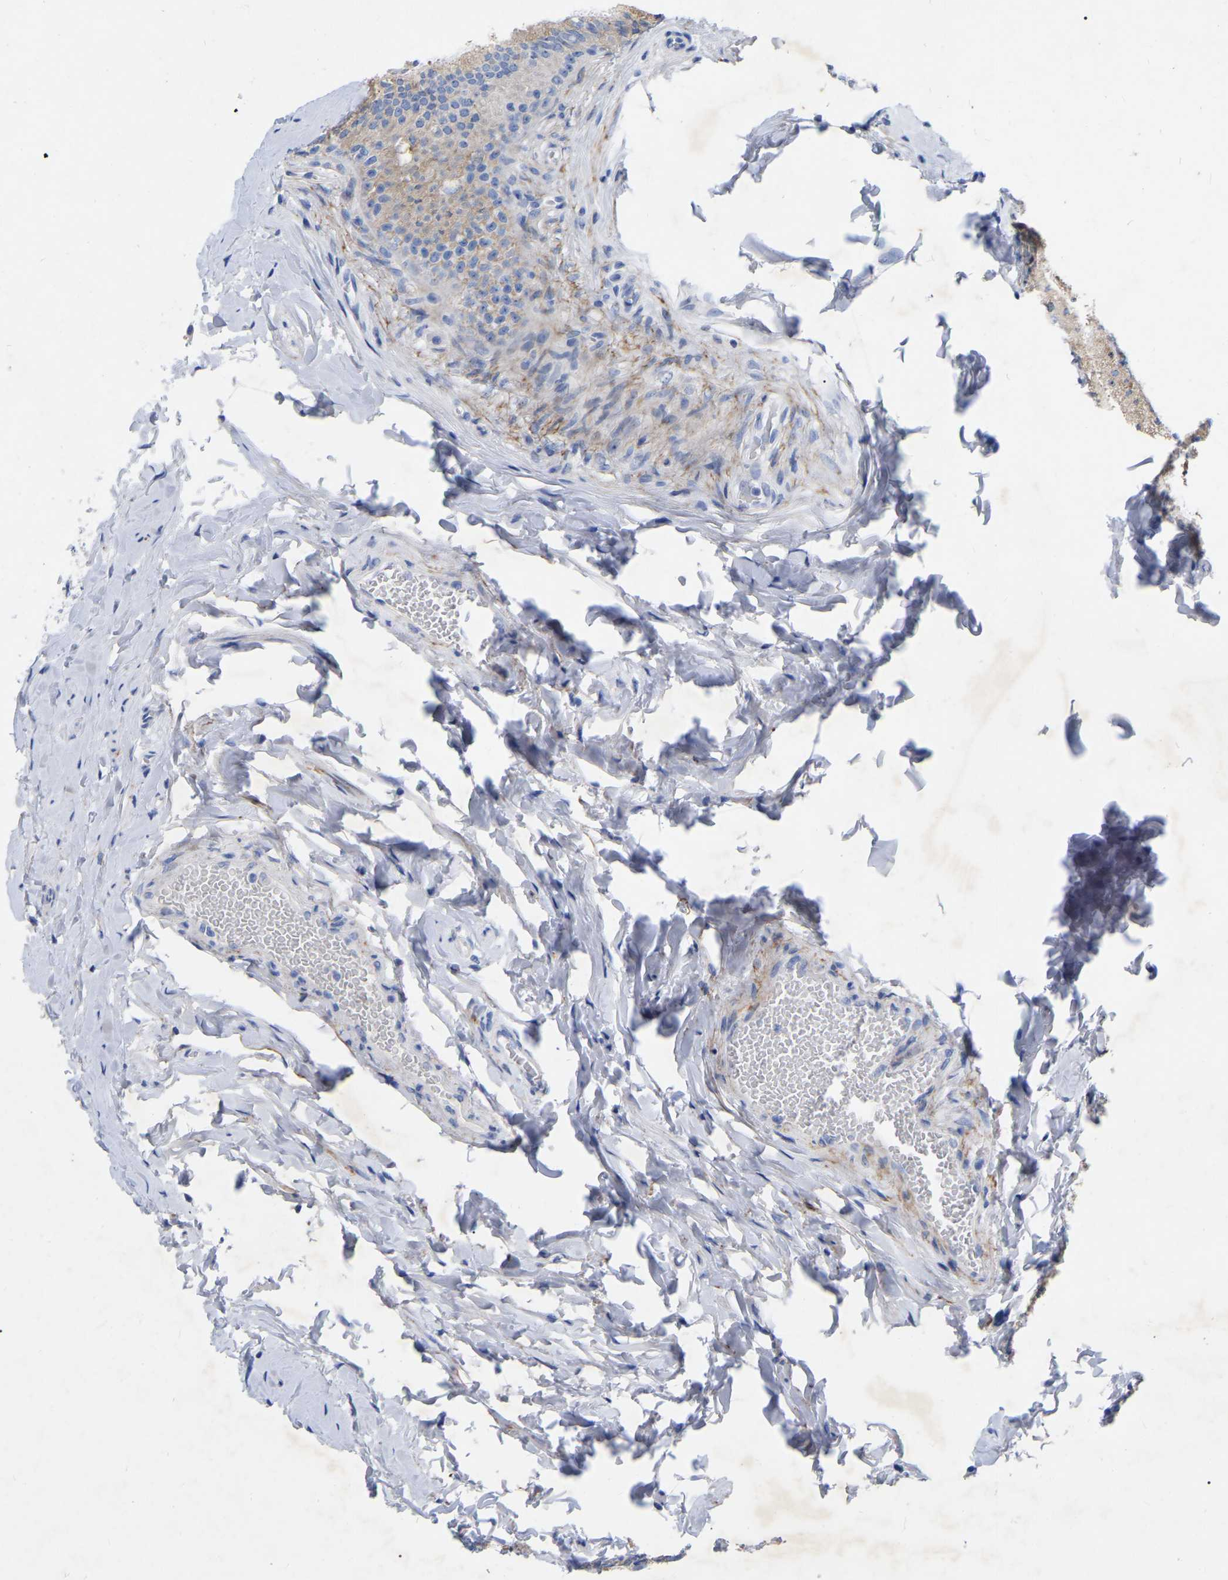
{"staining": {"intensity": "weak", "quantity": ">75%", "location": "cytoplasmic/membranous"}, "tissue": "epididymis", "cell_type": "Glandular cells", "image_type": "normal", "snomed": [{"axis": "morphology", "description": "Normal tissue, NOS"}, {"axis": "topography", "description": "Testis"}, {"axis": "topography", "description": "Epididymis"}], "caption": "Glandular cells exhibit low levels of weak cytoplasmic/membranous positivity in approximately >75% of cells in unremarkable human epididymis. (Stains: DAB (3,3'-diaminobenzidine) in brown, nuclei in blue, Microscopy: brightfield microscopy at high magnification).", "gene": "STRIP2", "patient": {"sex": "male", "age": 36}}